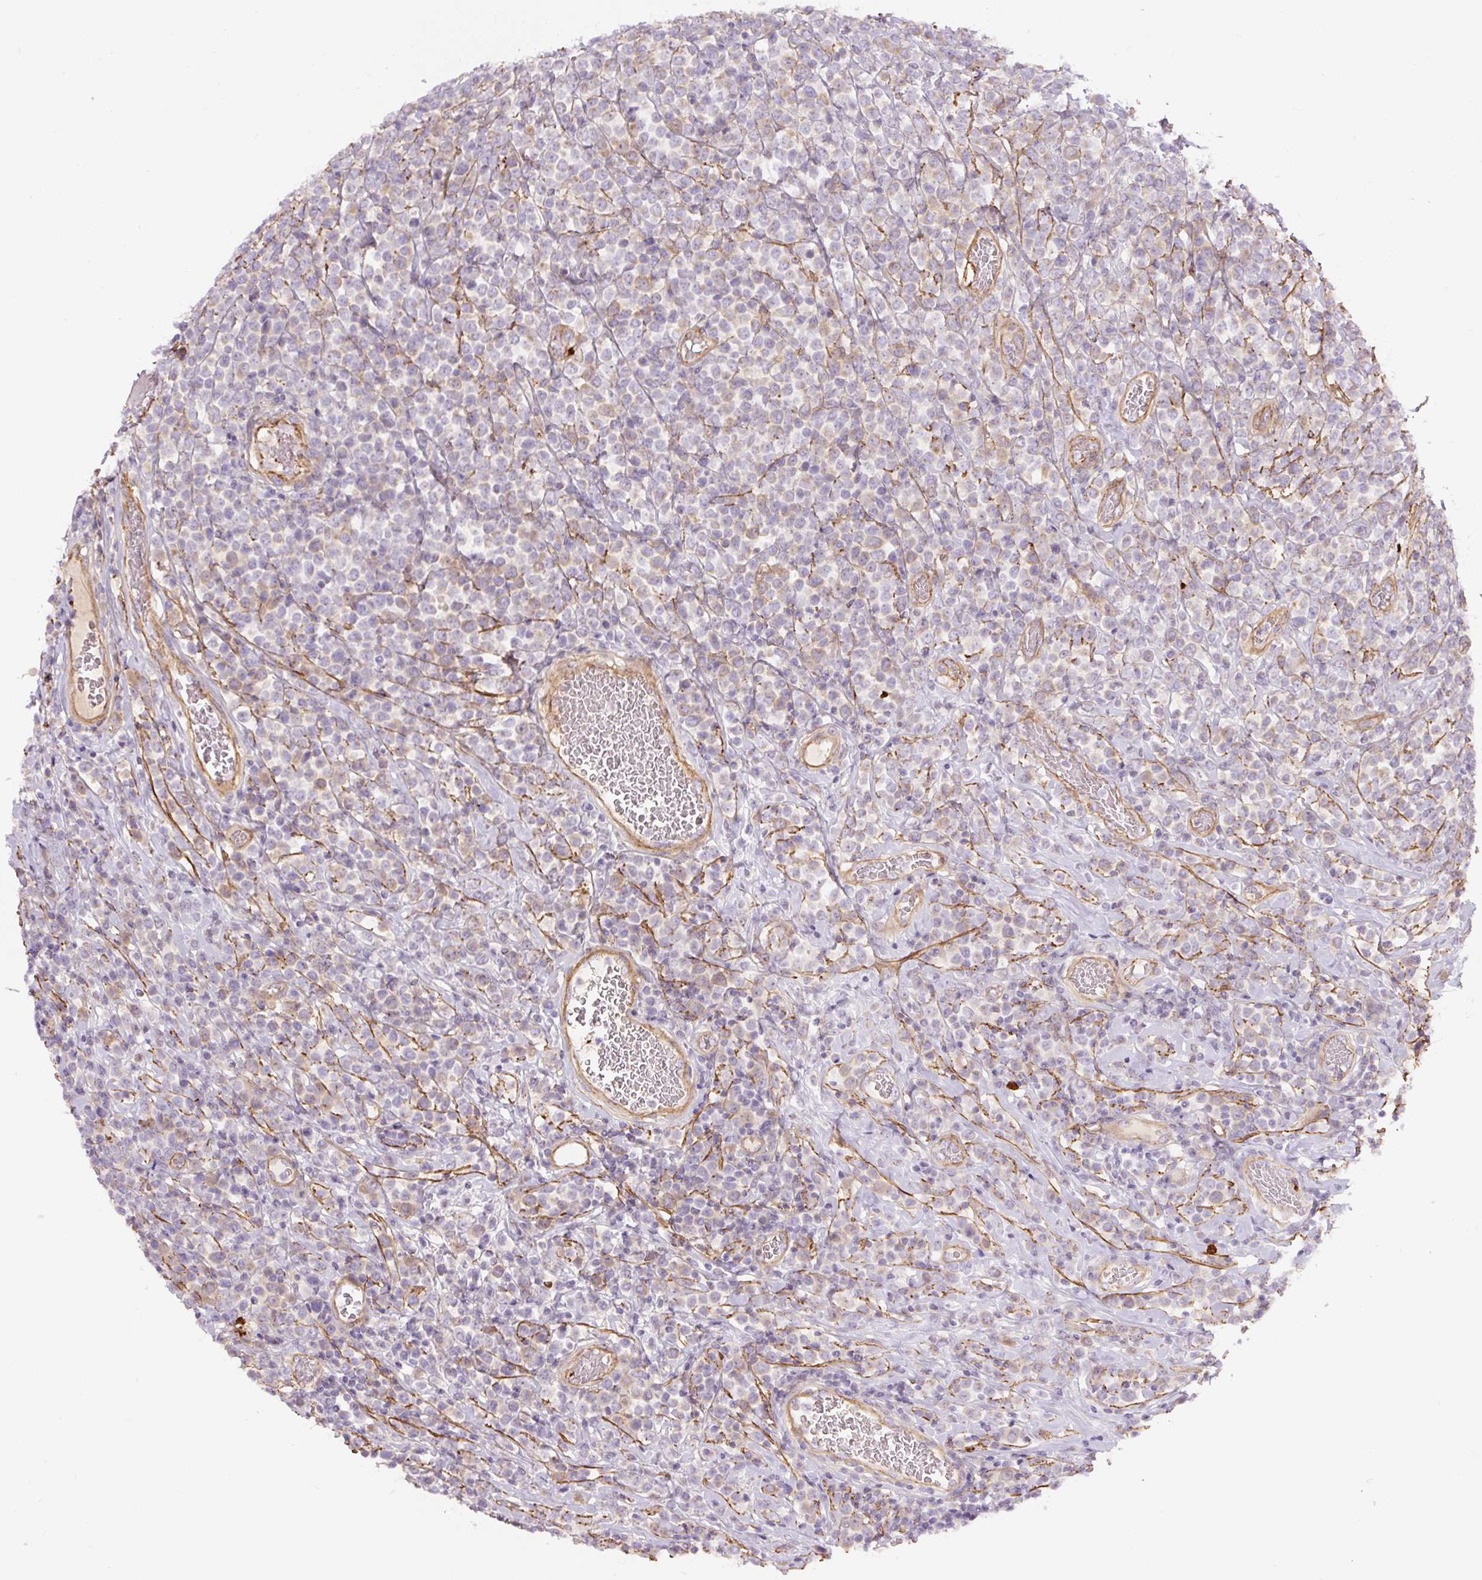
{"staining": {"intensity": "negative", "quantity": "none", "location": "none"}, "tissue": "lymphoma", "cell_type": "Tumor cells", "image_type": "cancer", "snomed": [{"axis": "morphology", "description": "Malignant lymphoma, non-Hodgkin's type, High grade"}, {"axis": "topography", "description": "Soft tissue"}], "caption": "IHC micrograph of neoplastic tissue: human malignant lymphoma, non-Hodgkin's type (high-grade) stained with DAB displays no significant protein positivity in tumor cells.", "gene": "CCNI2", "patient": {"sex": "female", "age": 56}}